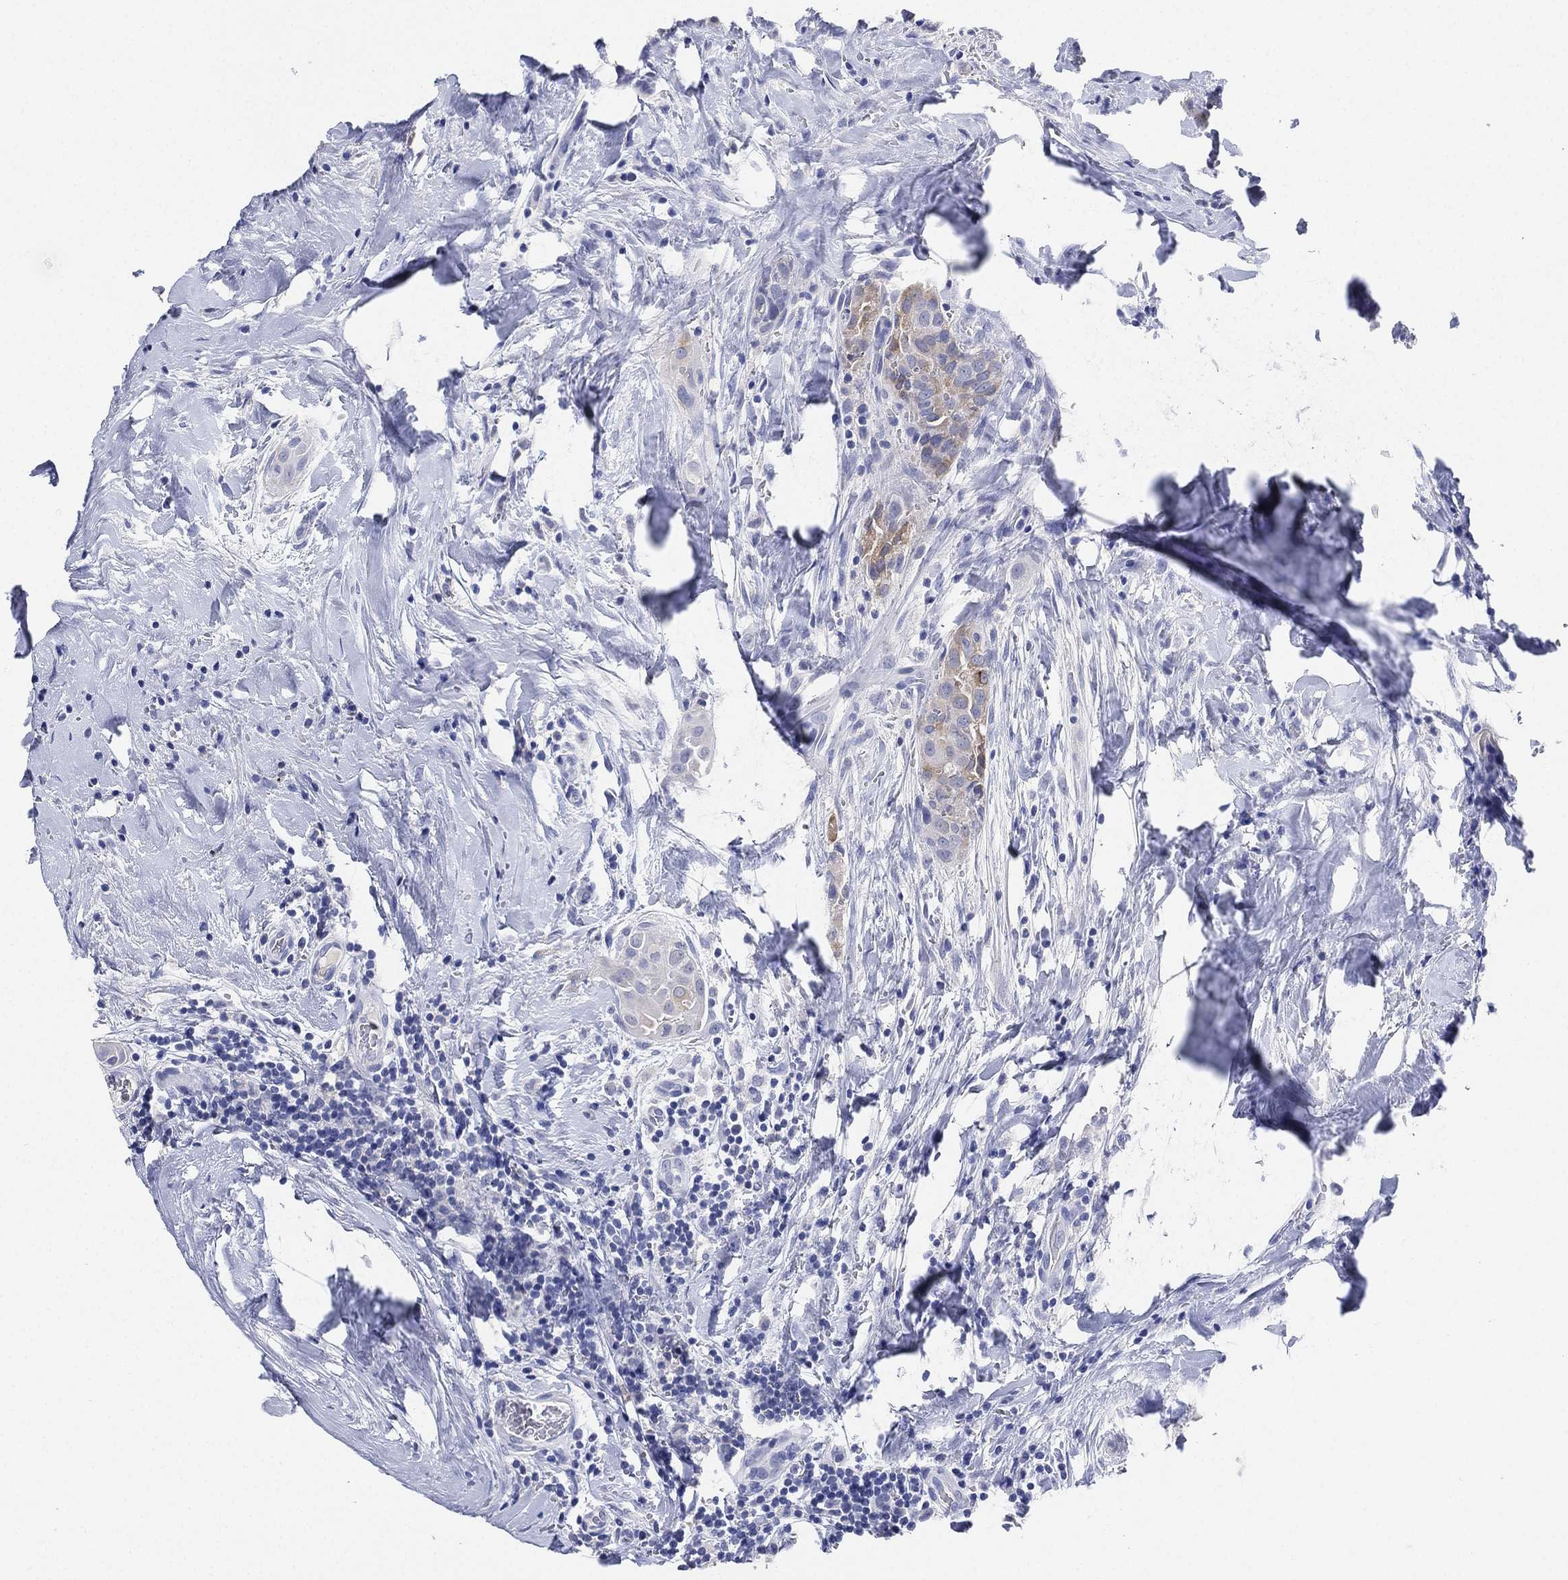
{"staining": {"intensity": "moderate", "quantity": "<25%", "location": "cytoplasmic/membranous"}, "tissue": "thyroid cancer", "cell_type": "Tumor cells", "image_type": "cancer", "snomed": [{"axis": "morphology", "description": "Papillary adenocarcinoma, NOS"}, {"axis": "topography", "description": "Thyroid gland"}], "caption": "Thyroid cancer (papillary adenocarcinoma) stained with a protein marker shows moderate staining in tumor cells.", "gene": "IYD", "patient": {"sex": "male", "age": 61}}